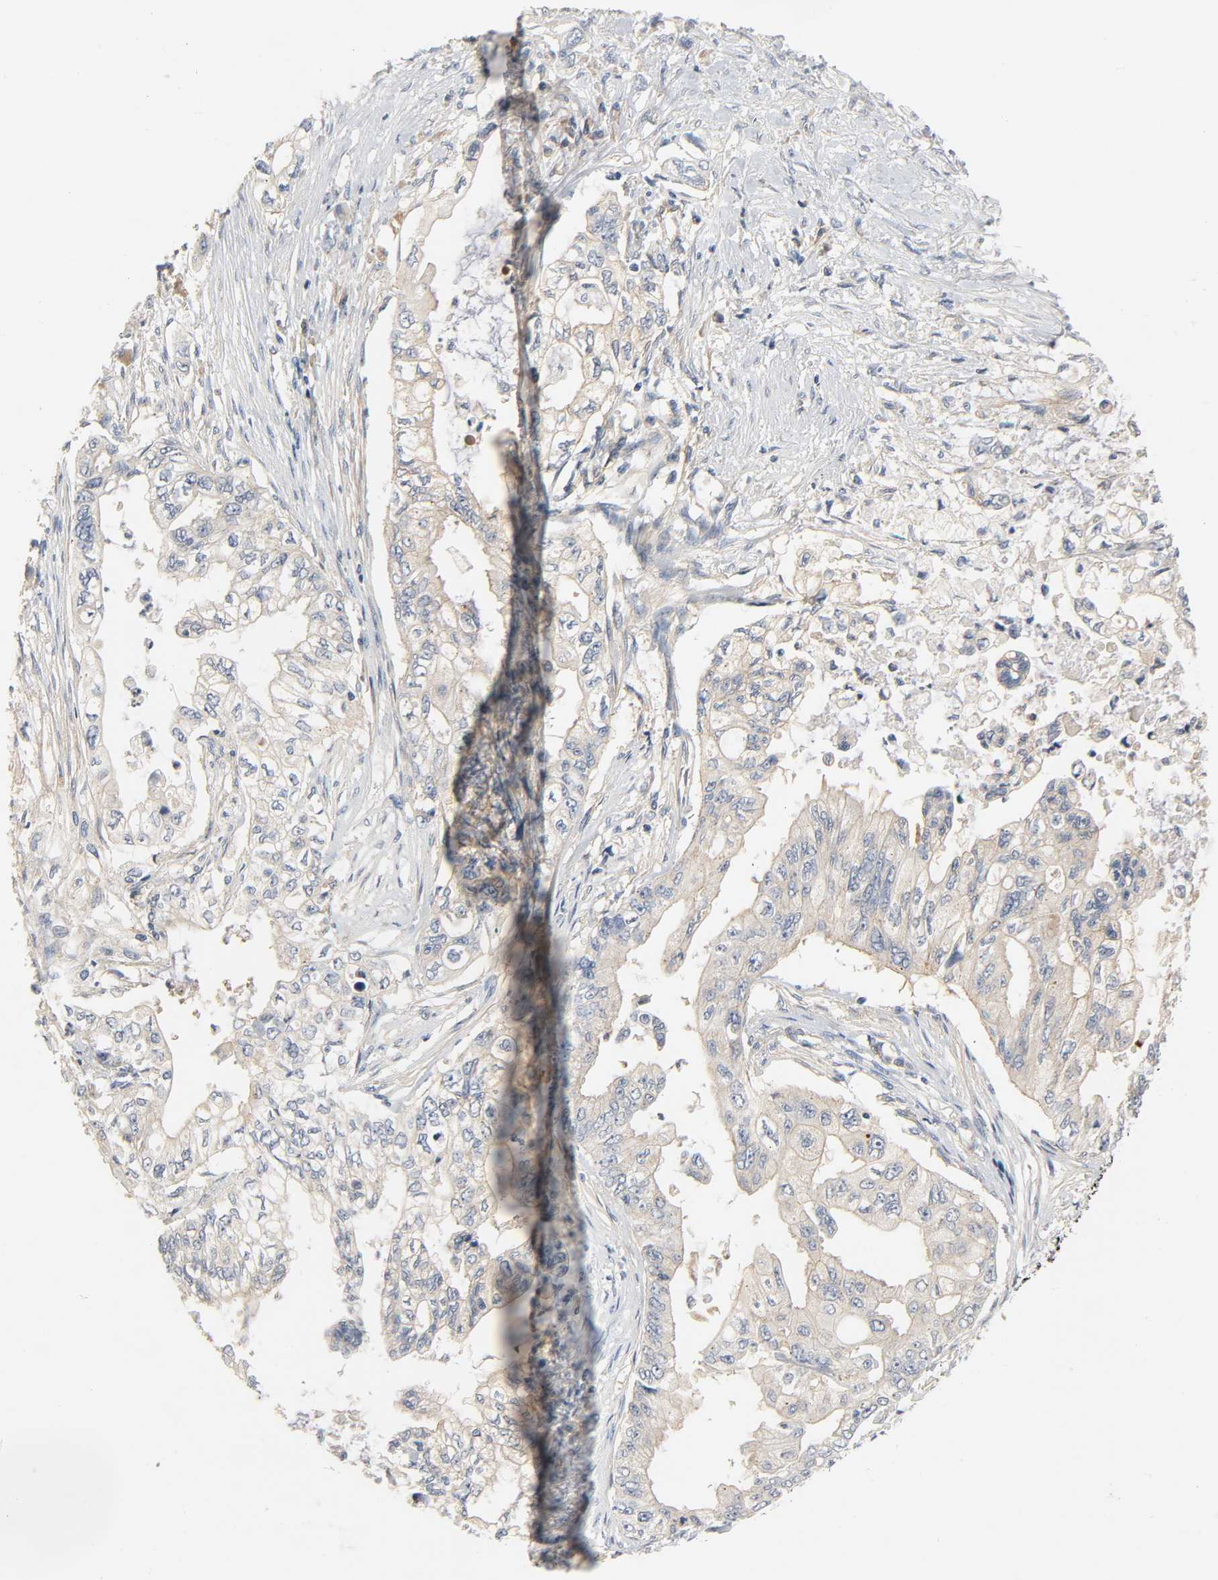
{"staining": {"intensity": "moderate", "quantity": "25%-75%", "location": "cytoplasmic/membranous"}, "tissue": "pancreatic cancer", "cell_type": "Tumor cells", "image_type": "cancer", "snomed": [{"axis": "morphology", "description": "Normal tissue, NOS"}, {"axis": "topography", "description": "Pancreas"}], "caption": "The micrograph demonstrates a brown stain indicating the presence of a protein in the cytoplasmic/membranous of tumor cells in pancreatic cancer.", "gene": "ARPC1A", "patient": {"sex": "male", "age": 42}}